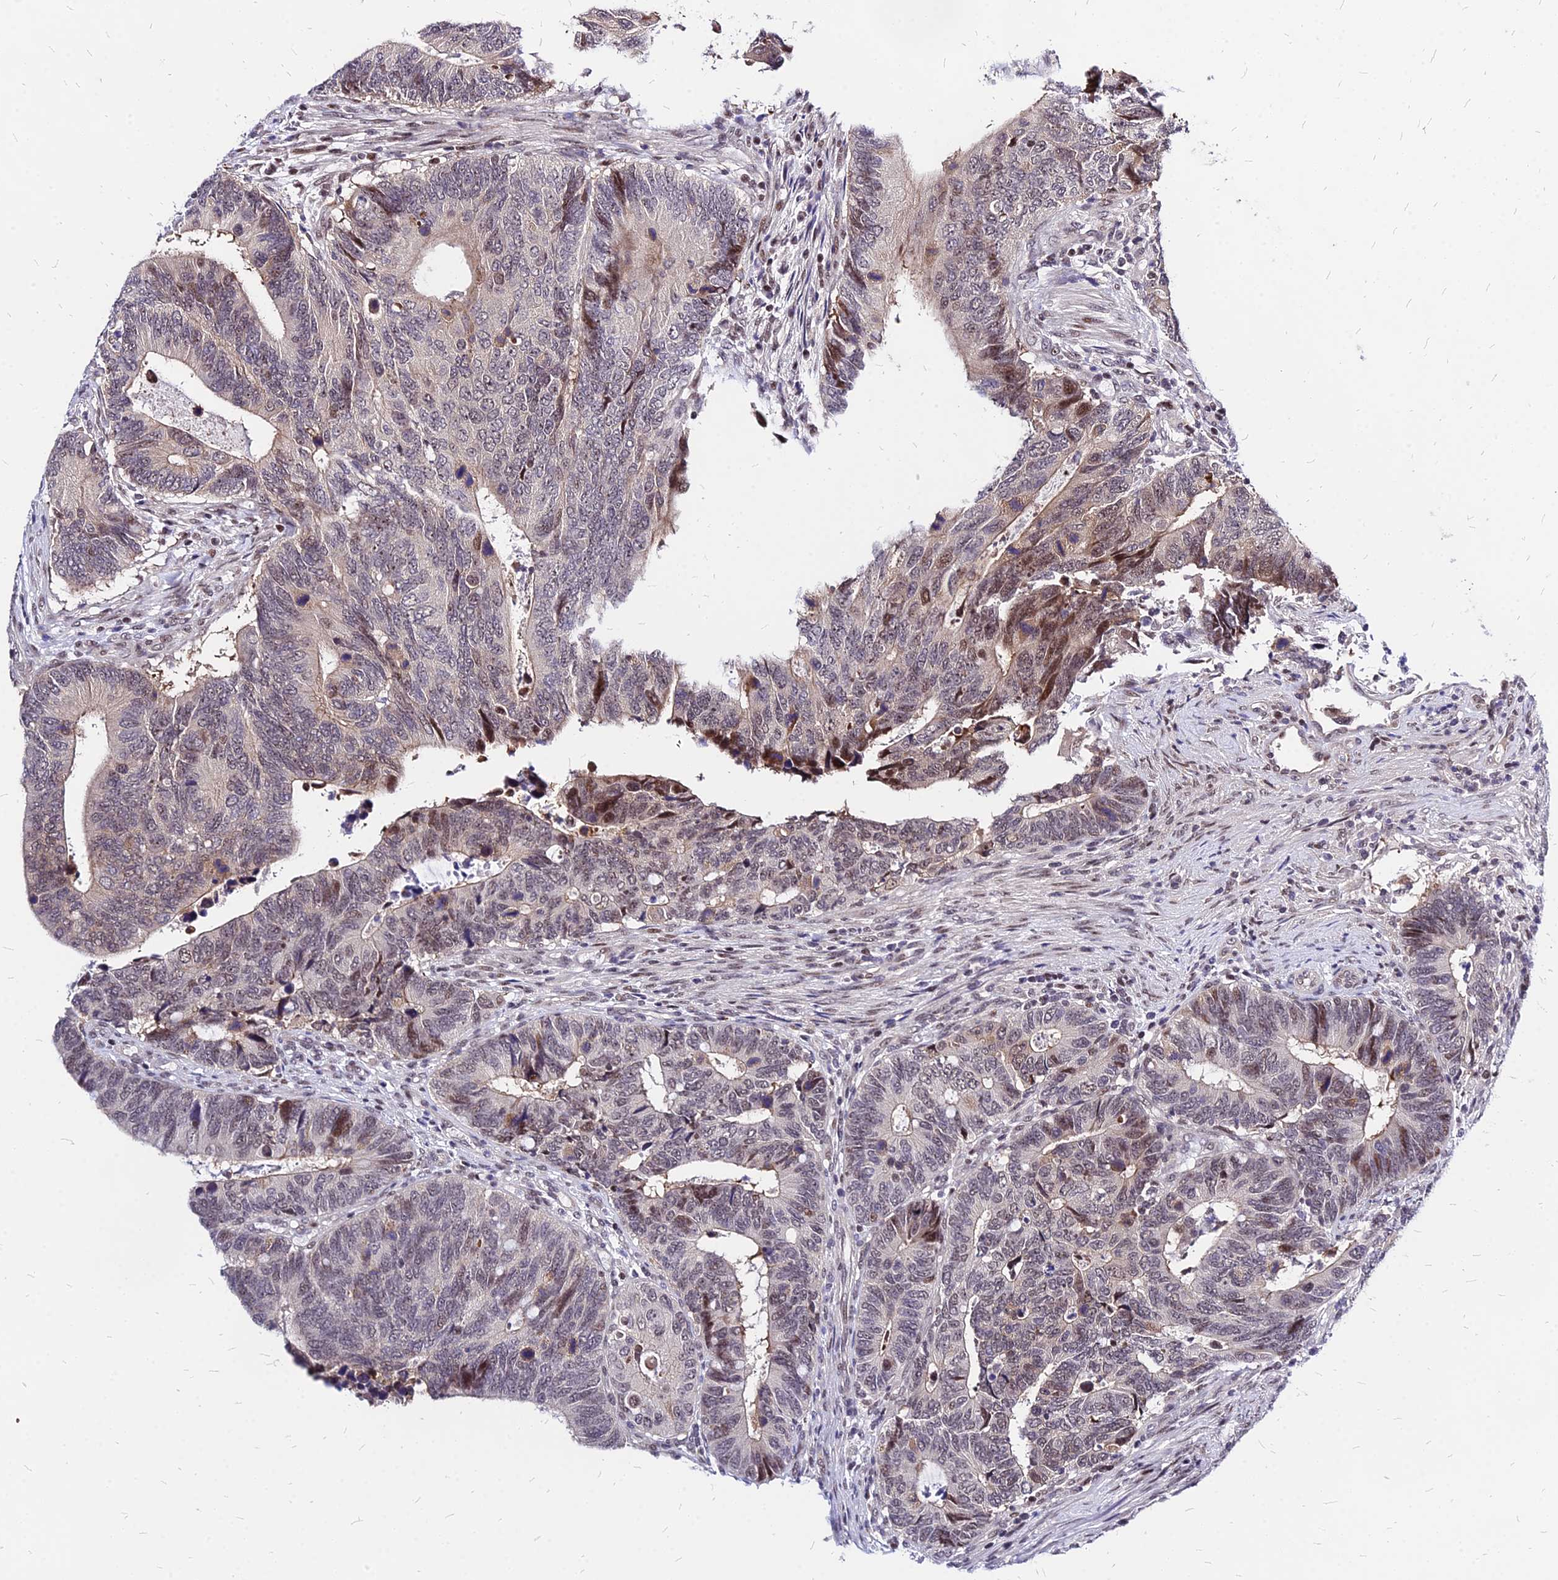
{"staining": {"intensity": "weak", "quantity": "<25%", "location": "cytoplasmic/membranous,nuclear"}, "tissue": "colorectal cancer", "cell_type": "Tumor cells", "image_type": "cancer", "snomed": [{"axis": "morphology", "description": "Adenocarcinoma, NOS"}, {"axis": "topography", "description": "Colon"}], "caption": "Immunohistochemistry of colorectal cancer displays no expression in tumor cells.", "gene": "DDX55", "patient": {"sex": "male", "age": 87}}